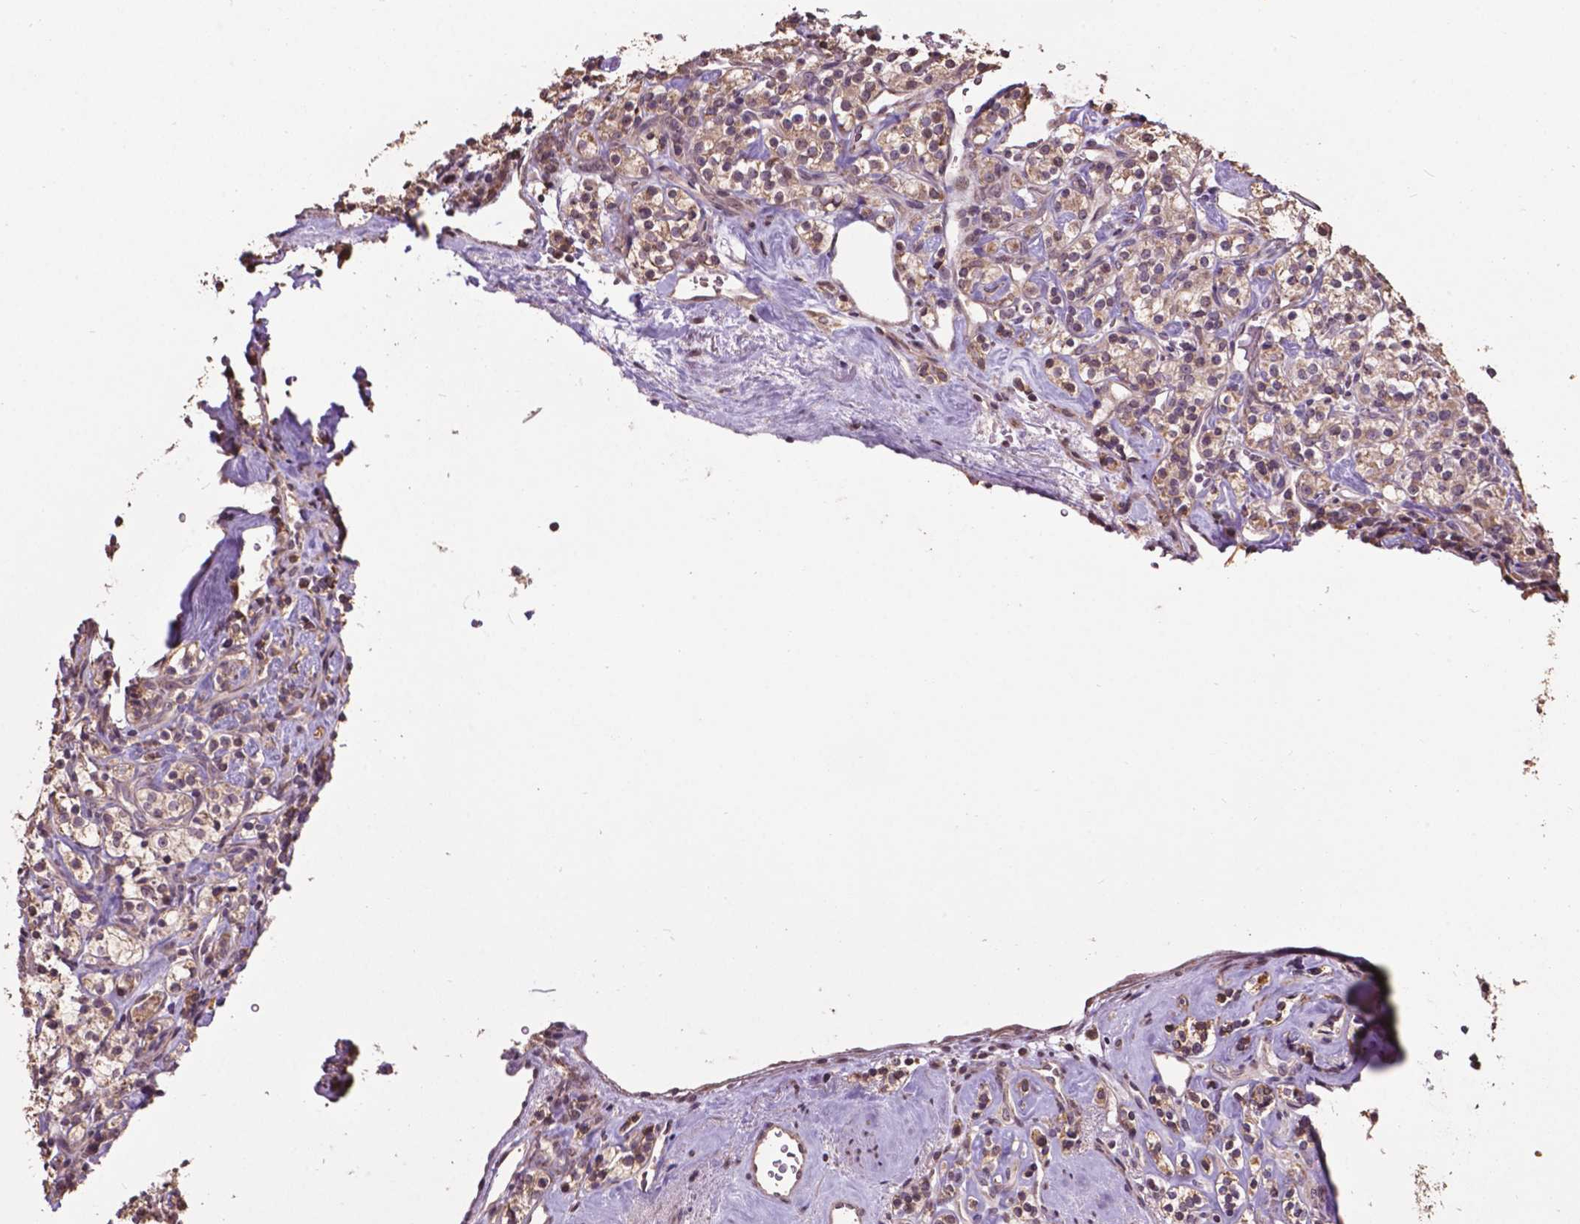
{"staining": {"intensity": "weak", "quantity": "25%-75%", "location": "cytoplasmic/membranous"}, "tissue": "renal cancer", "cell_type": "Tumor cells", "image_type": "cancer", "snomed": [{"axis": "morphology", "description": "Adenocarcinoma, NOS"}, {"axis": "topography", "description": "Kidney"}], "caption": "Protein analysis of adenocarcinoma (renal) tissue demonstrates weak cytoplasmic/membranous expression in approximately 25%-75% of tumor cells. (DAB (3,3'-diaminobenzidine) = brown stain, brightfield microscopy at high magnification).", "gene": "GLRA2", "patient": {"sex": "male", "age": 77}}